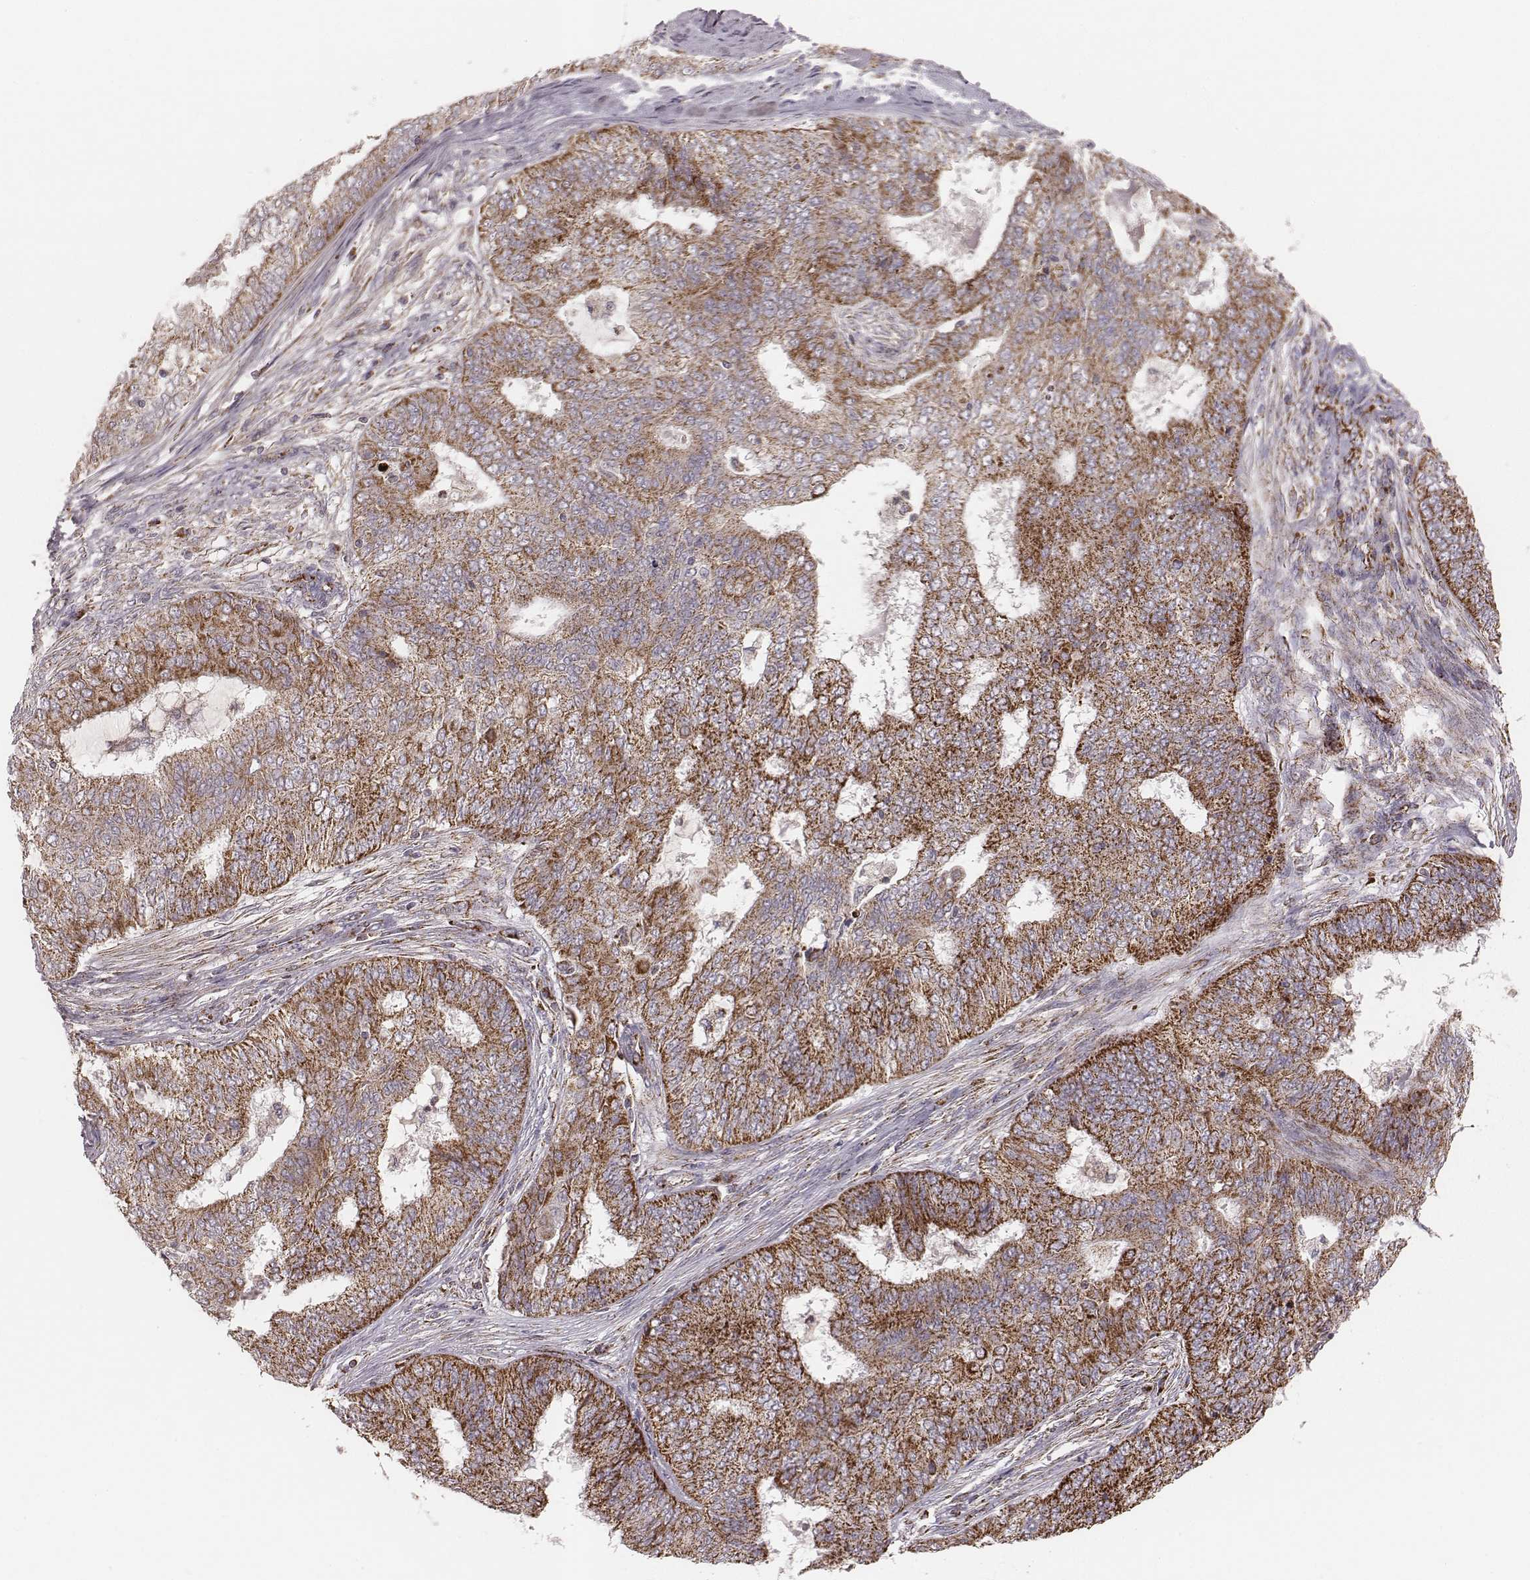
{"staining": {"intensity": "strong", "quantity": ">75%", "location": "cytoplasmic/membranous"}, "tissue": "endometrial cancer", "cell_type": "Tumor cells", "image_type": "cancer", "snomed": [{"axis": "morphology", "description": "Adenocarcinoma, NOS"}, {"axis": "topography", "description": "Endometrium"}], "caption": "Immunohistochemistry (IHC) image of human endometrial cancer (adenocarcinoma) stained for a protein (brown), which exhibits high levels of strong cytoplasmic/membranous positivity in about >75% of tumor cells.", "gene": "TUFM", "patient": {"sex": "female", "age": 62}}